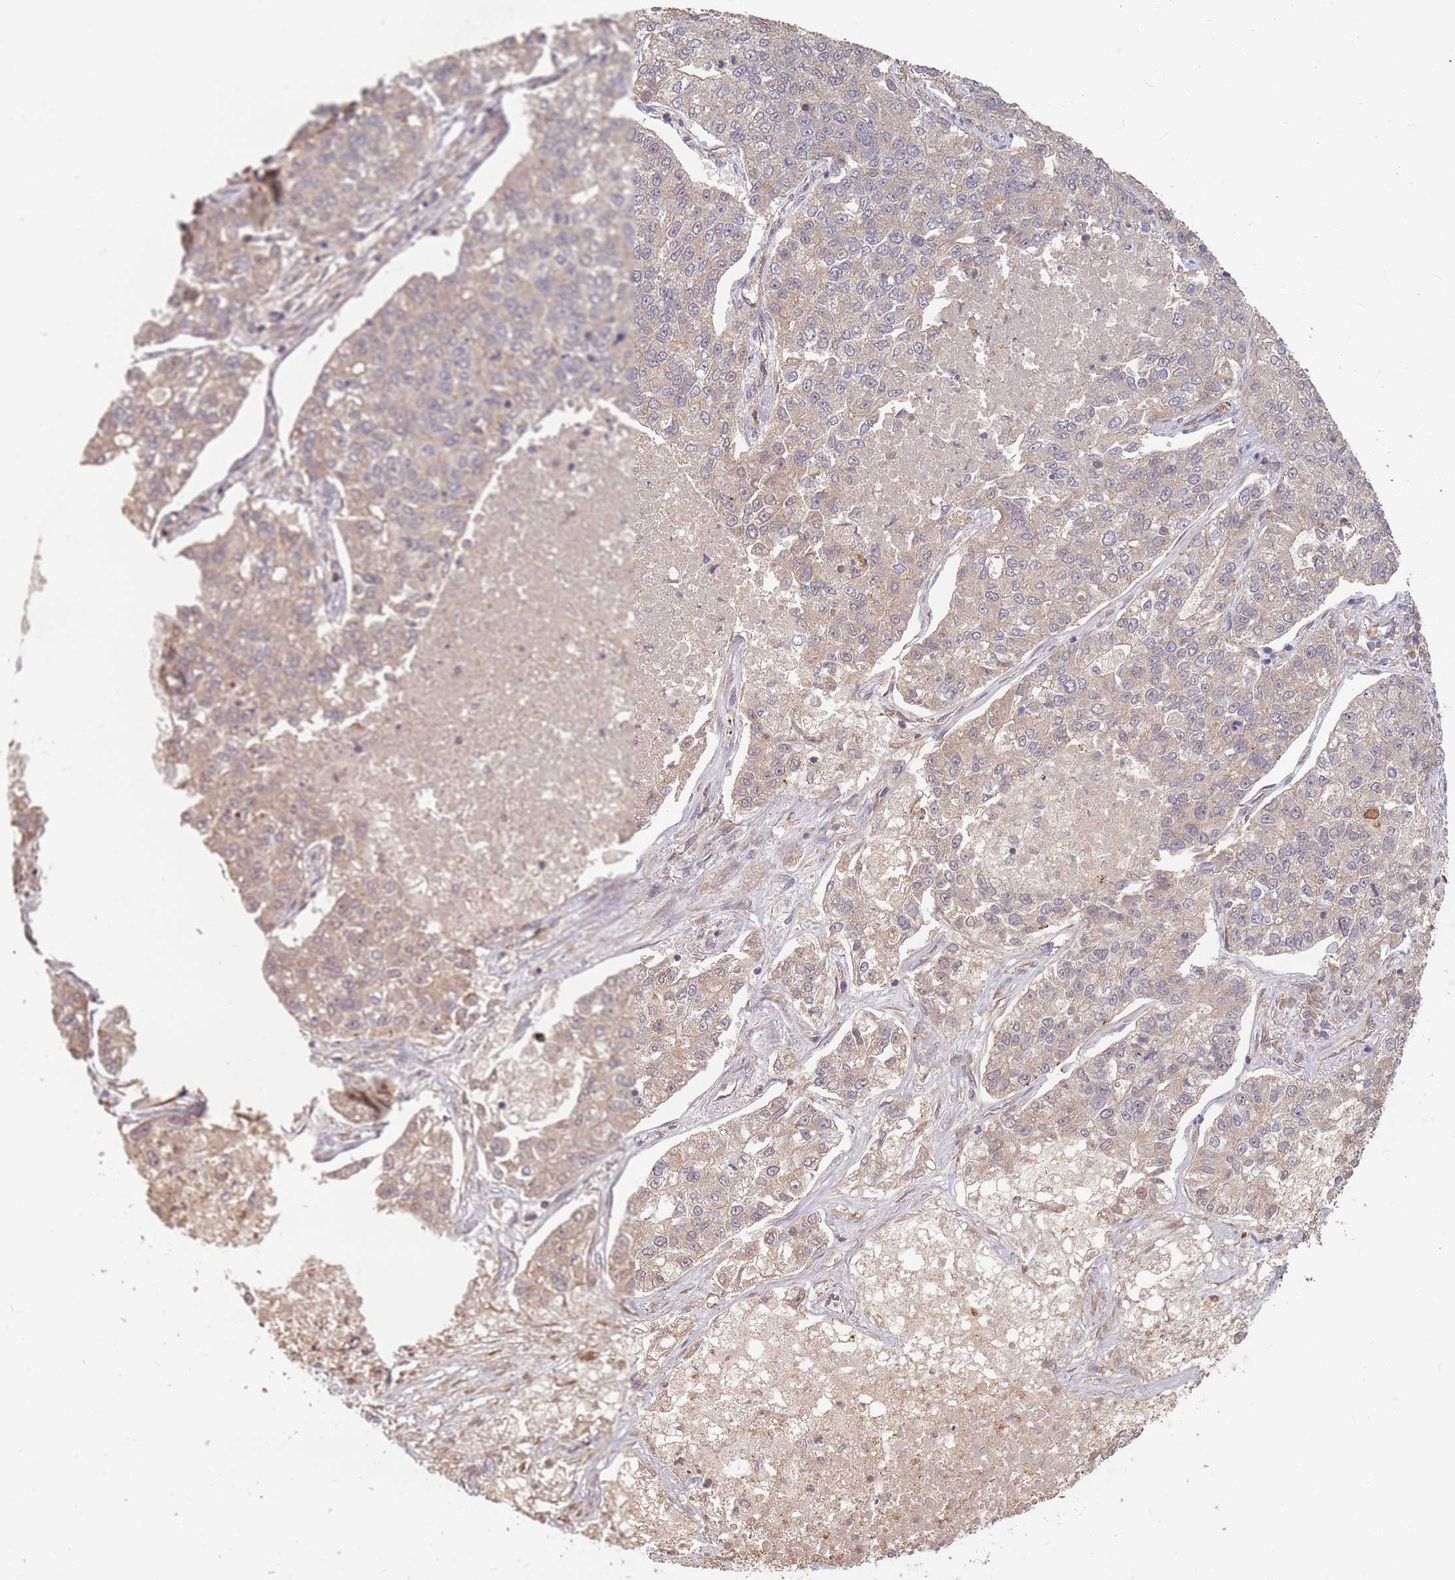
{"staining": {"intensity": "weak", "quantity": "25%-75%", "location": "cytoplasmic/membranous"}, "tissue": "lung cancer", "cell_type": "Tumor cells", "image_type": "cancer", "snomed": [{"axis": "morphology", "description": "Adenocarcinoma, NOS"}, {"axis": "topography", "description": "Lung"}], "caption": "Immunohistochemical staining of human lung cancer displays low levels of weak cytoplasmic/membranous expression in about 25%-75% of tumor cells.", "gene": "C3orf14", "patient": {"sex": "male", "age": 49}}